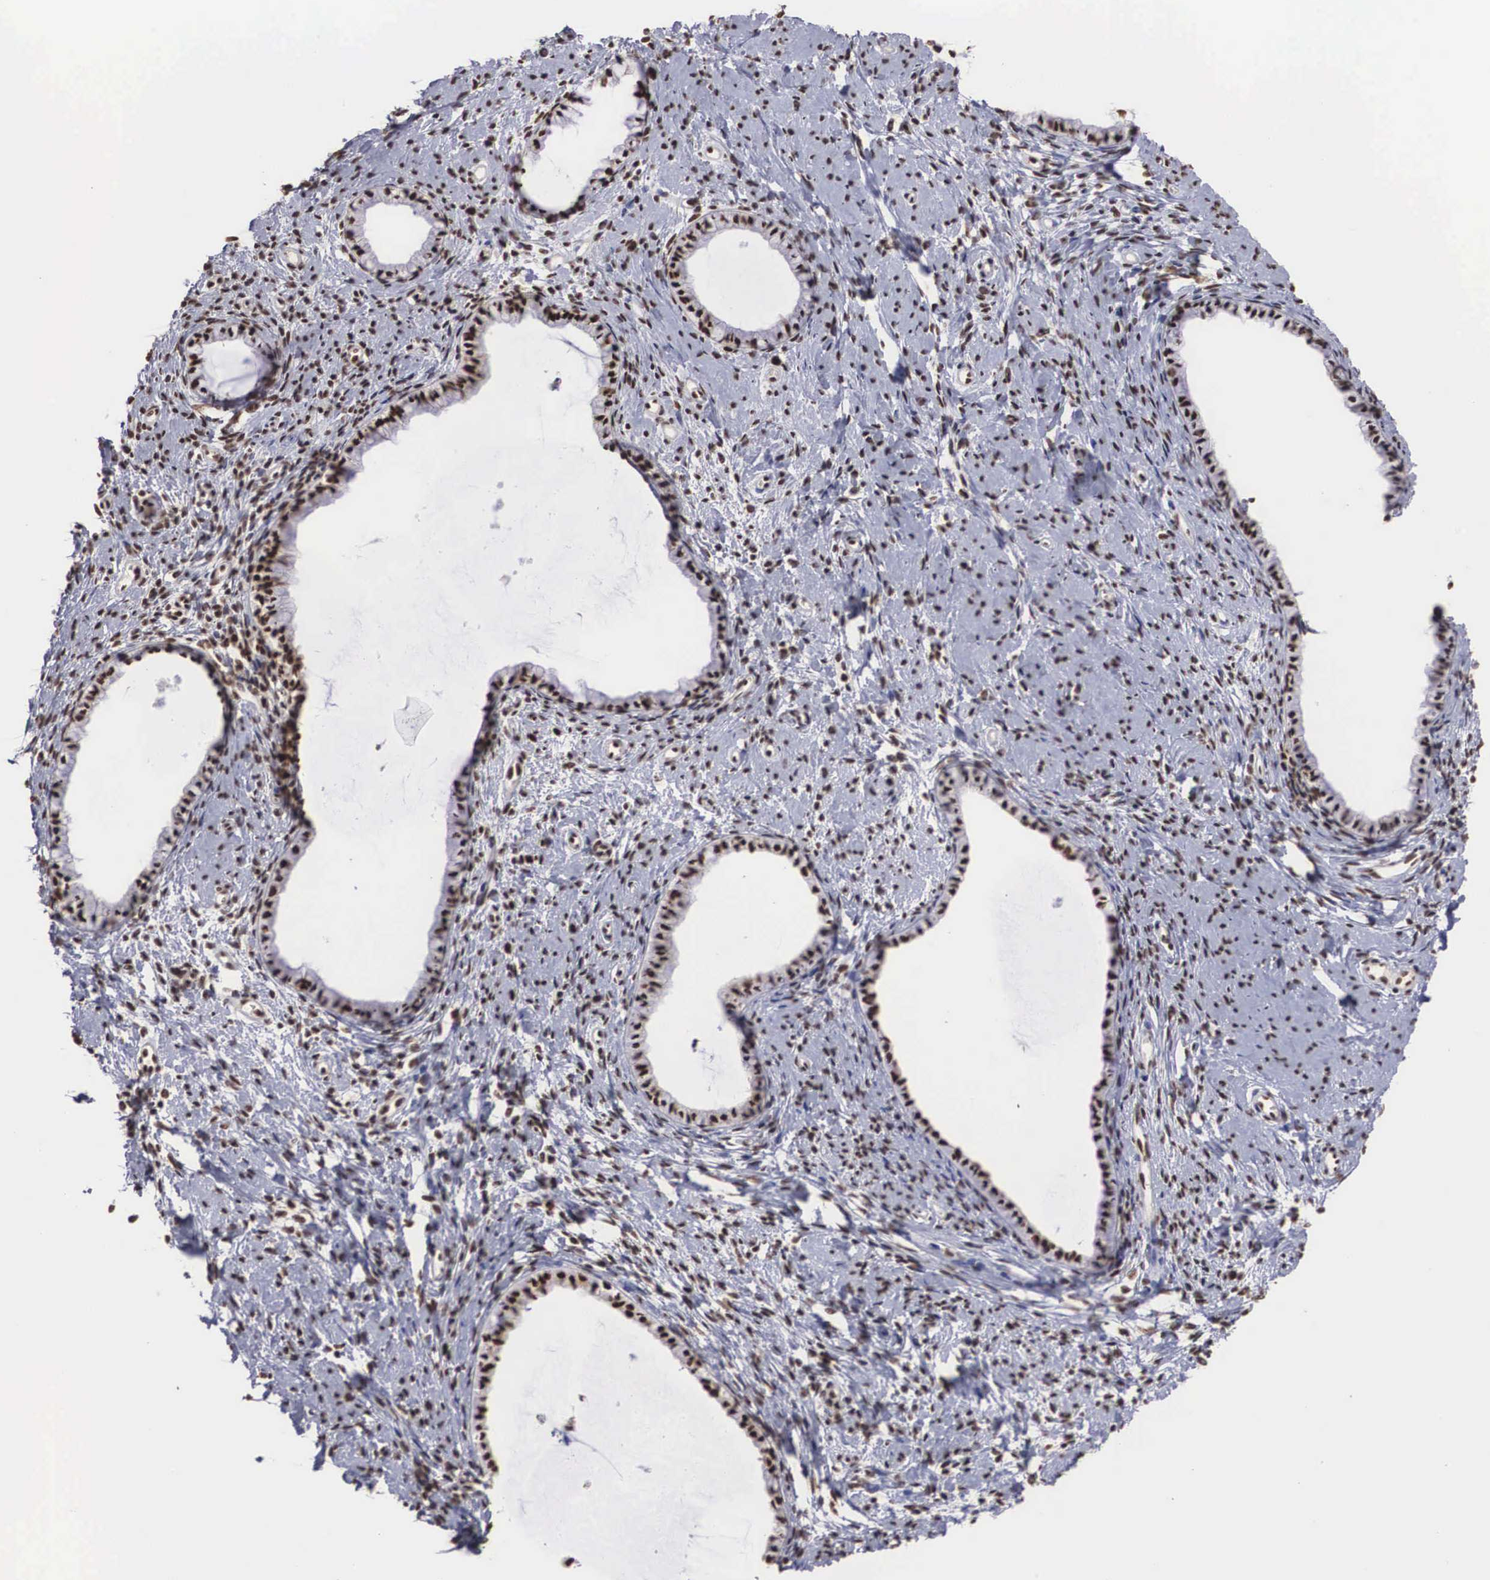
{"staining": {"intensity": "strong", "quantity": ">75%", "location": "nuclear"}, "tissue": "cervix", "cell_type": "Glandular cells", "image_type": "normal", "snomed": [{"axis": "morphology", "description": "Normal tissue, NOS"}, {"axis": "topography", "description": "Cervix"}], "caption": "Brown immunohistochemical staining in unremarkable cervix displays strong nuclear positivity in approximately >75% of glandular cells.", "gene": "HTATSF1", "patient": {"sex": "female", "age": 70}}